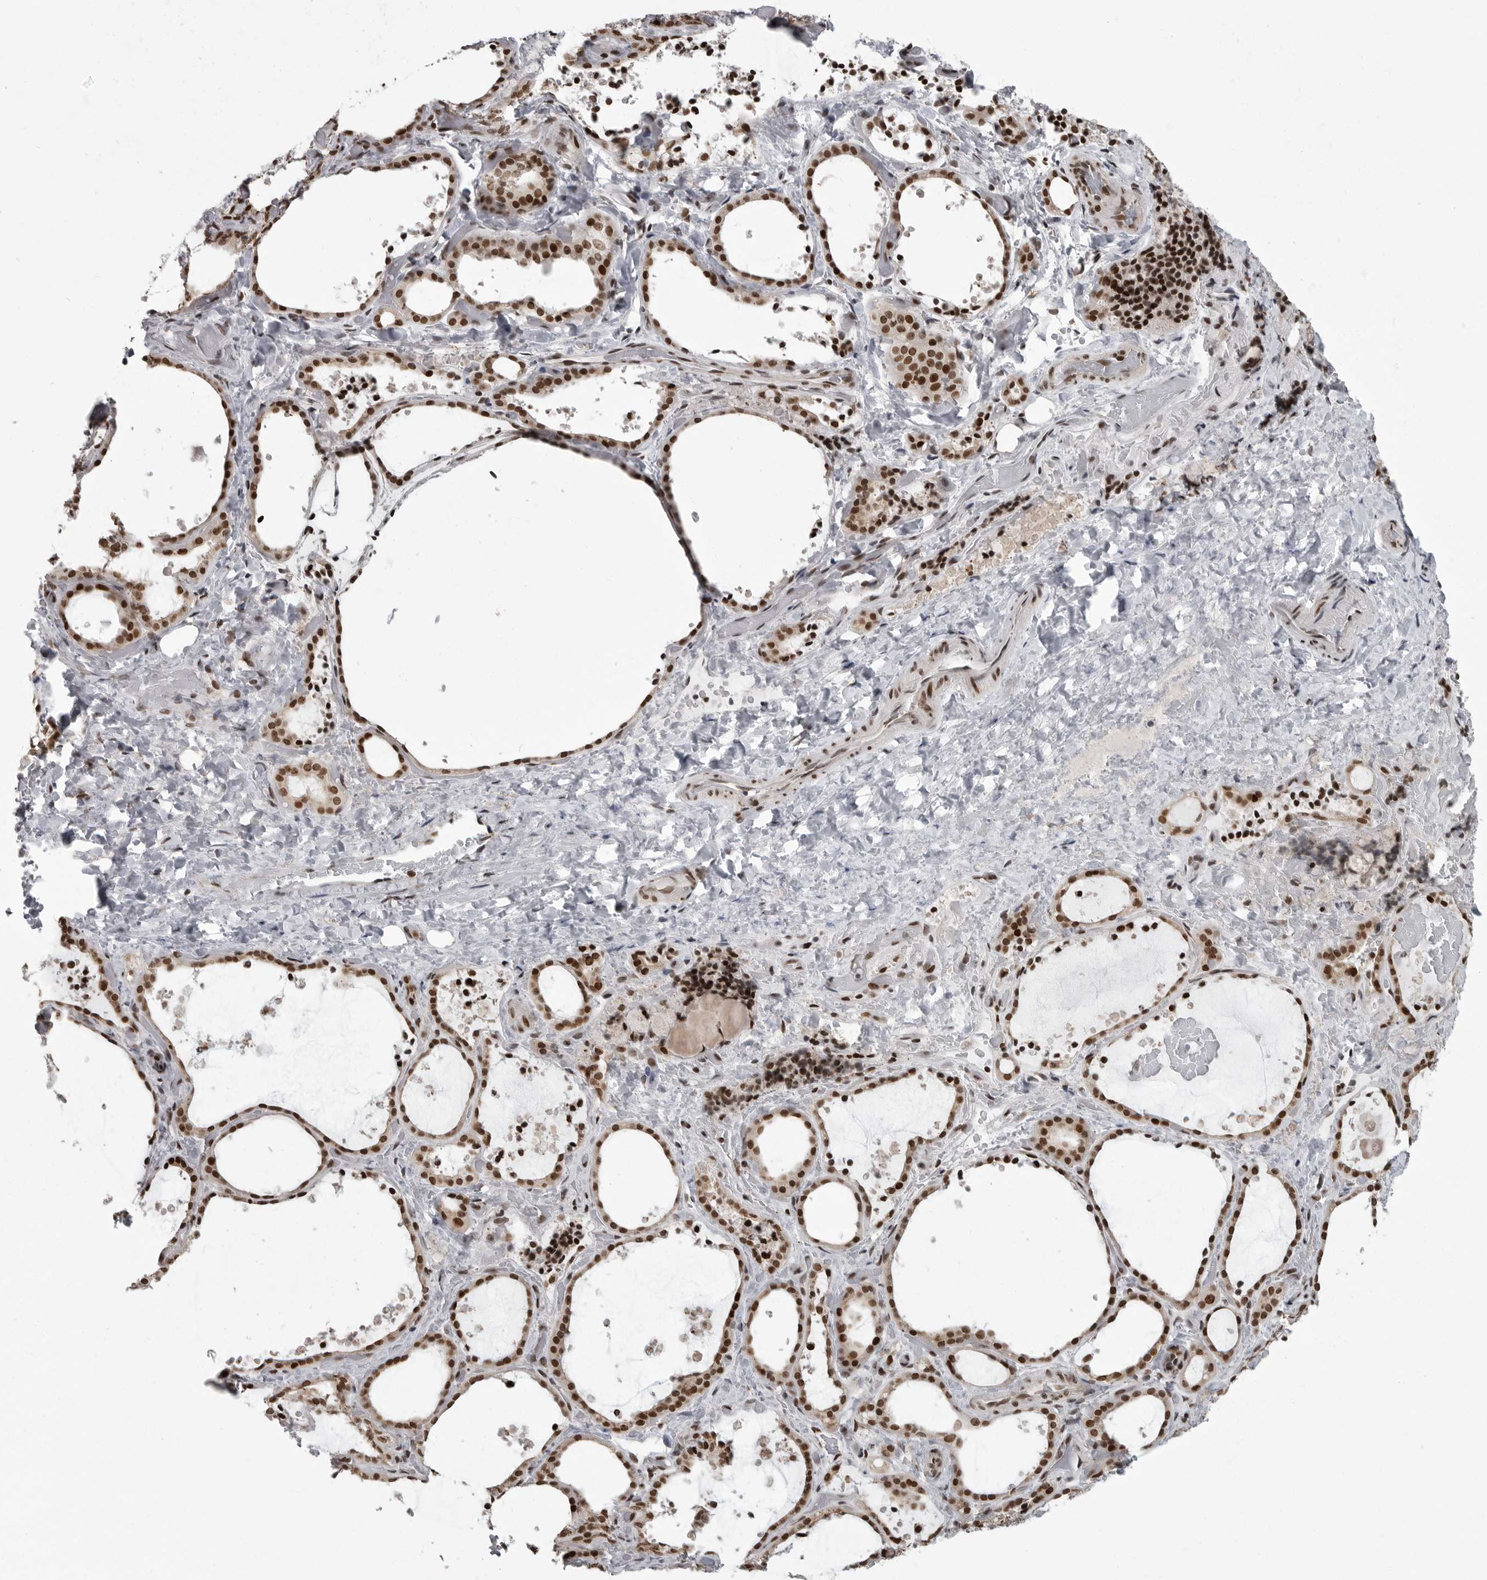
{"staining": {"intensity": "strong", "quantity": ">75%", "location": "nuclear"}, "tissue": "thyroid gland", "cell_type": "Glandular cells", "image_type": "normal", "snomed": [{"axis": "morphology", "description": "Normal tissue, NOS"}, {"axis": "topography", "description": "Thyroid gland"}], "caption": "Protein staining by immunohistochemistry (IHC) displays strong nuclear staining in about >75% of glandular cells in unremarkable thyroid gland.", "gene": "YAF2", "patient": {"sex": "female", "age": 44}}